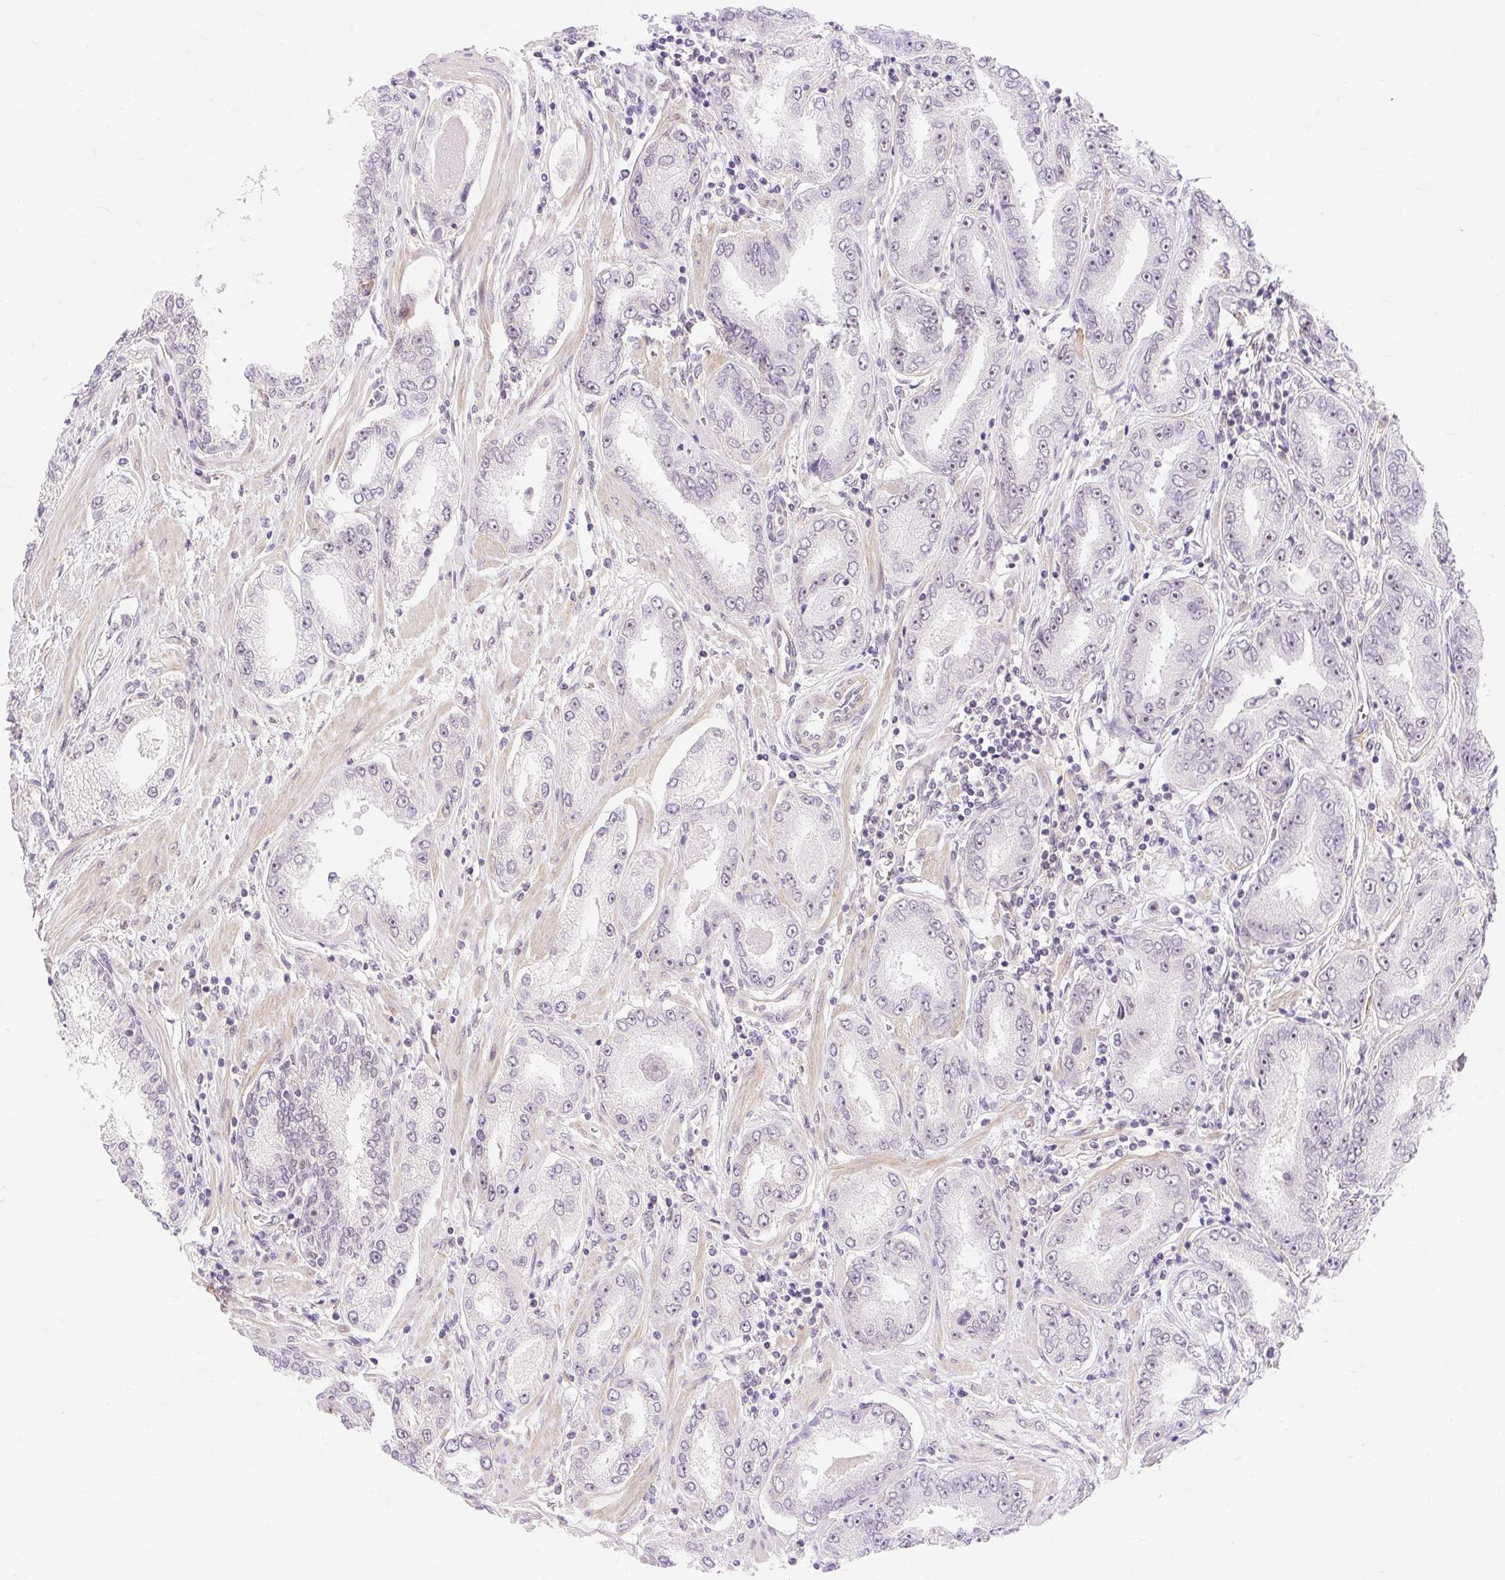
{"staining": {"intensity": "moderate", "quantity": "25%-75%", "location": "nuclear"}, "tissue": "prostate cancer", "cell_type": "Tumor cells", "image_type": "cancer", "snomed": [{"axis": "morphology", "description": "Adenocarcinoma, High grade"}, {"axis": "topography", "description": "Prostate"}], "caption": "The image displays a brown stain indicating the presence of a protein in the nuclear of tumor cells in high-grade adenocarcinoma (prostate). The staining was performed using DAB, with brown indicating positive protein expression. Nuclei are stained blue with hematoxylin.", "gene": "OBP2A", "patient": {"sex": "male", "age": 72}}